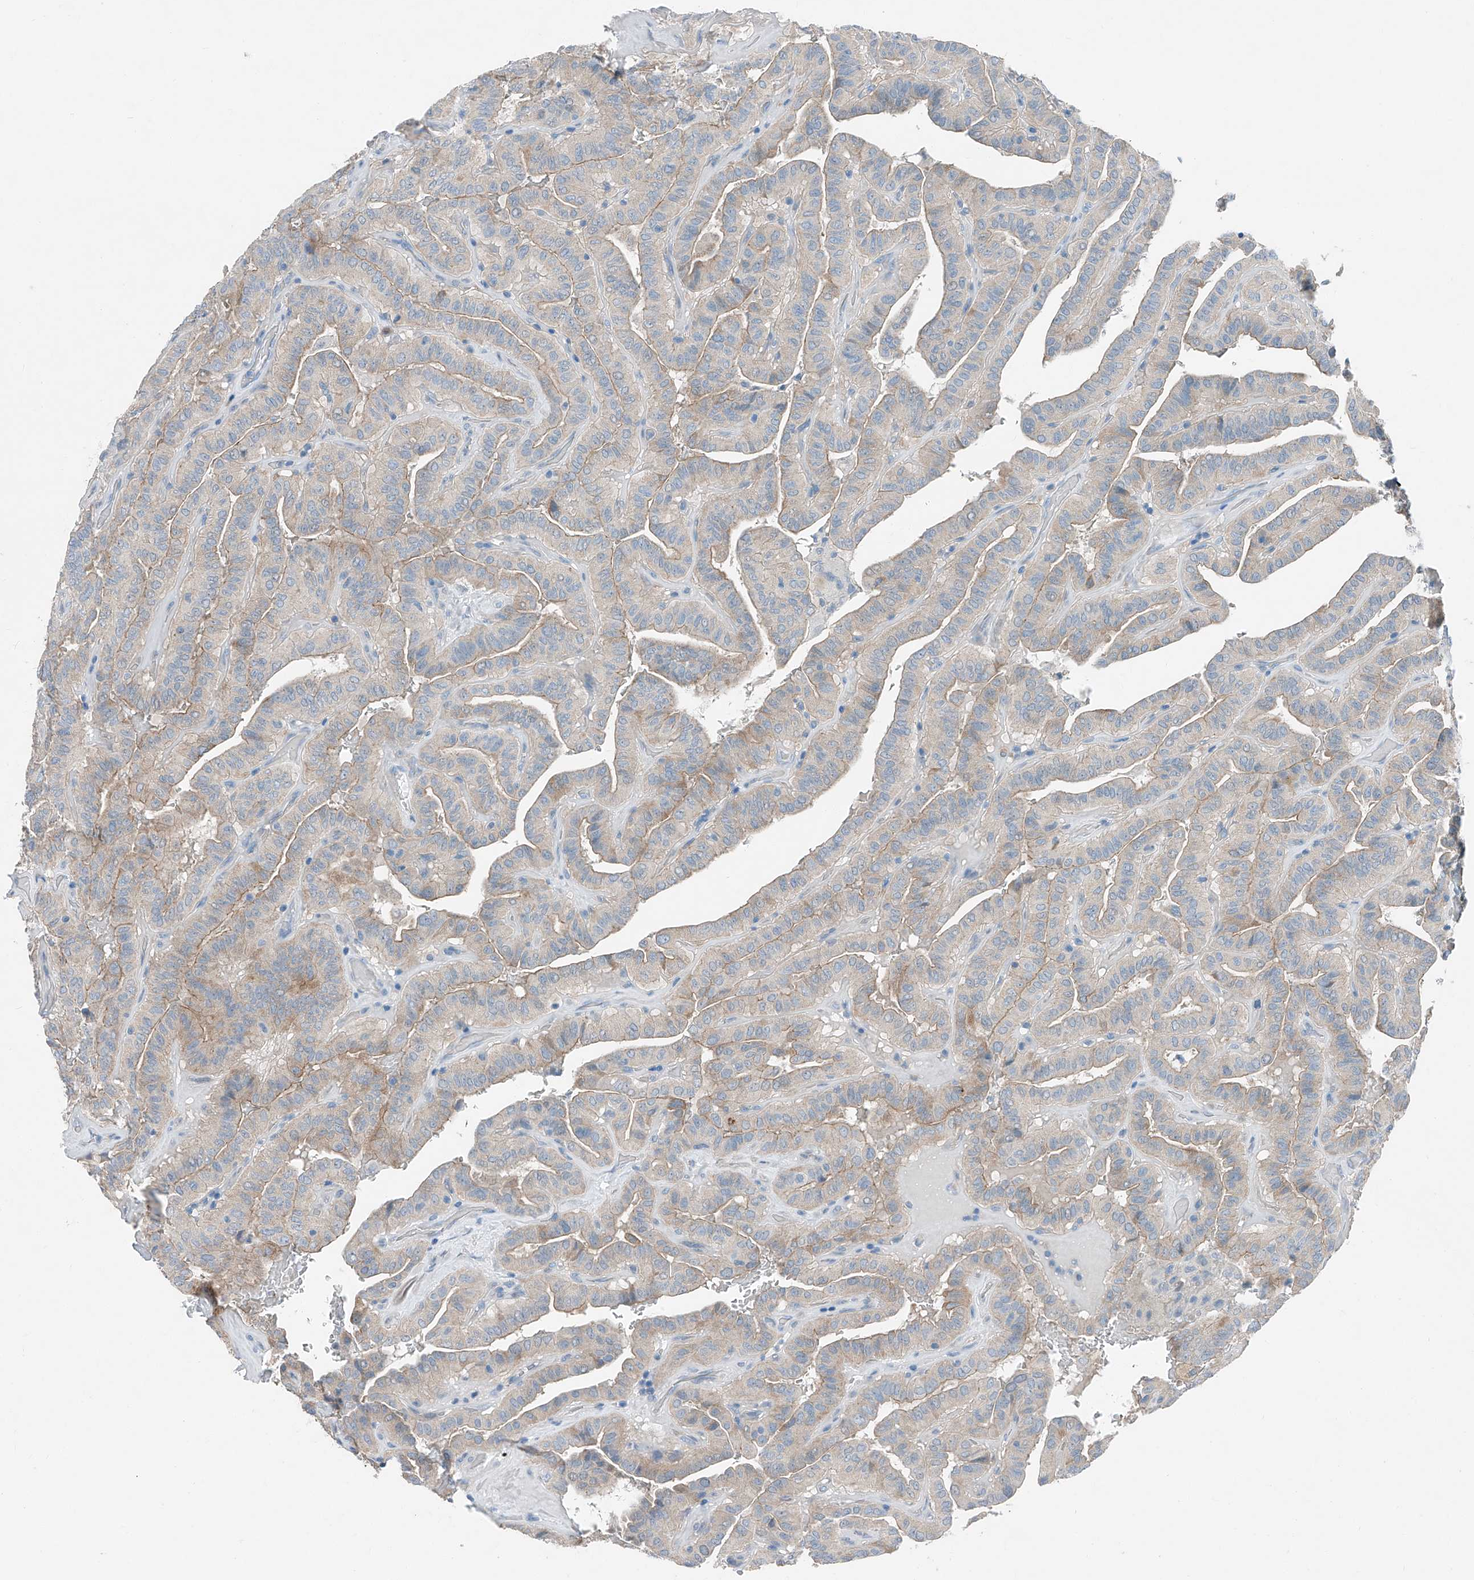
{"staining": {"intensity": "weak", "quantity": "25%-75%", "location": "cytoplasmic/membranous"}, "tissue": "thyroid cancer", "cell_type": "Tumor cells", "image_type": "cancer", "snomed": [{"axis": "morphology", "description": "Papillary adenocarcinoma, NOS"}, {"axis": "topography", "description": "Thyroid gland"}], "caption": "Protein expression analysis of human papillary adenocarcinoma (thyroid) reveals weak cytoplasmic/membranous staining in about 25%-75% of tumor cells.", "gene": "MDGA1", "patient": {"sex": "male", "age": 77}}